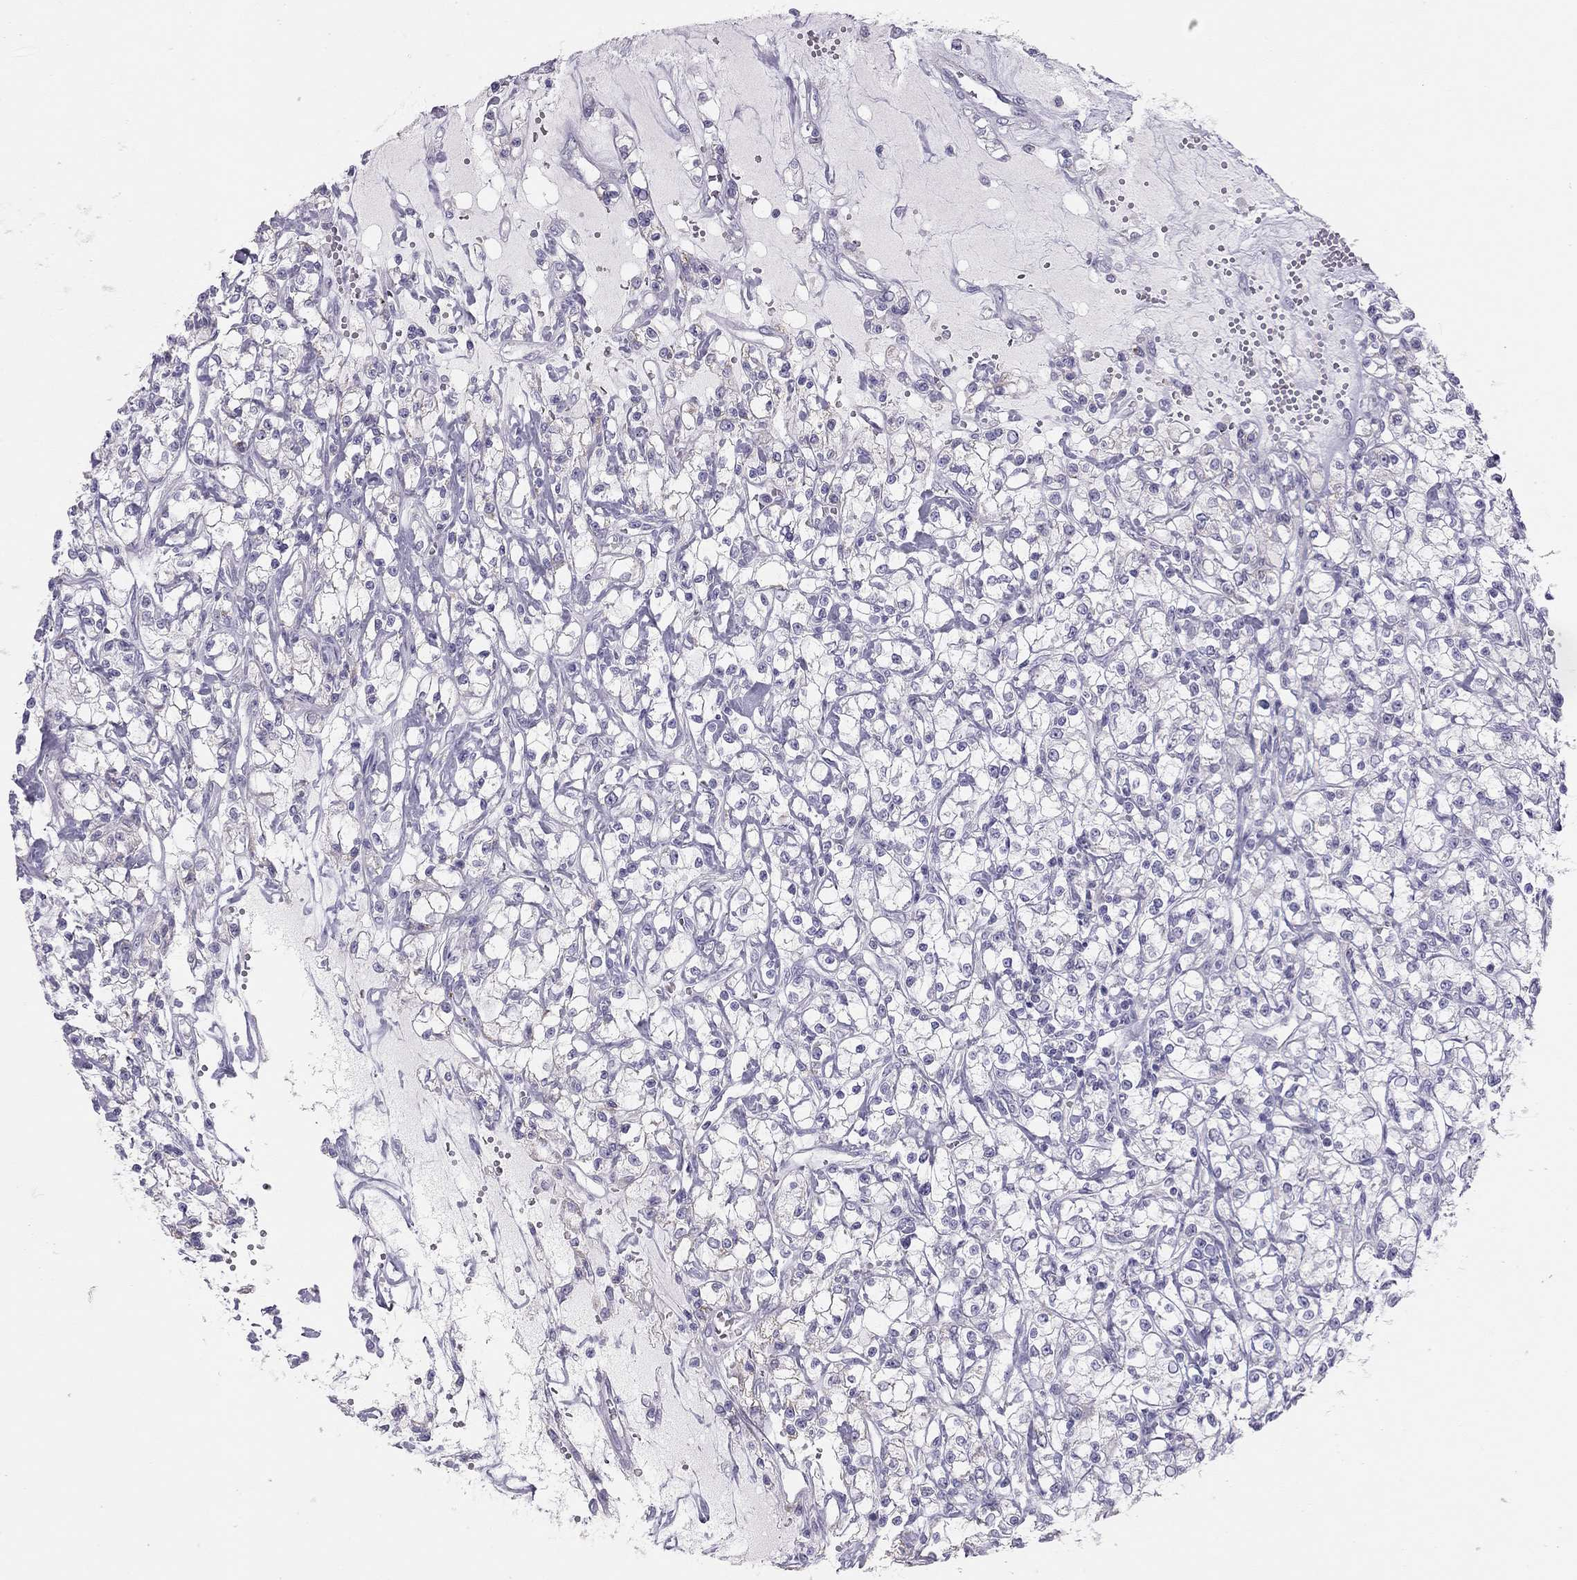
{"staining": {"intensity": "negative", "quantity": "none", "location": "none"}, "tissue": "renal cancer", "cell_type": "Tumor cells", "image_type": "cancer", "snomed": [{"axis": "morphology", "description": "Adenocarcinoma, NOS"}, {"axis": "topography", "description": "Kidney"}], "caption": "Tumor cells are negative for brown protein staining in renal cancer.", "gene": "SPATA12", "patient": {"sex": "female", "age": 59}}